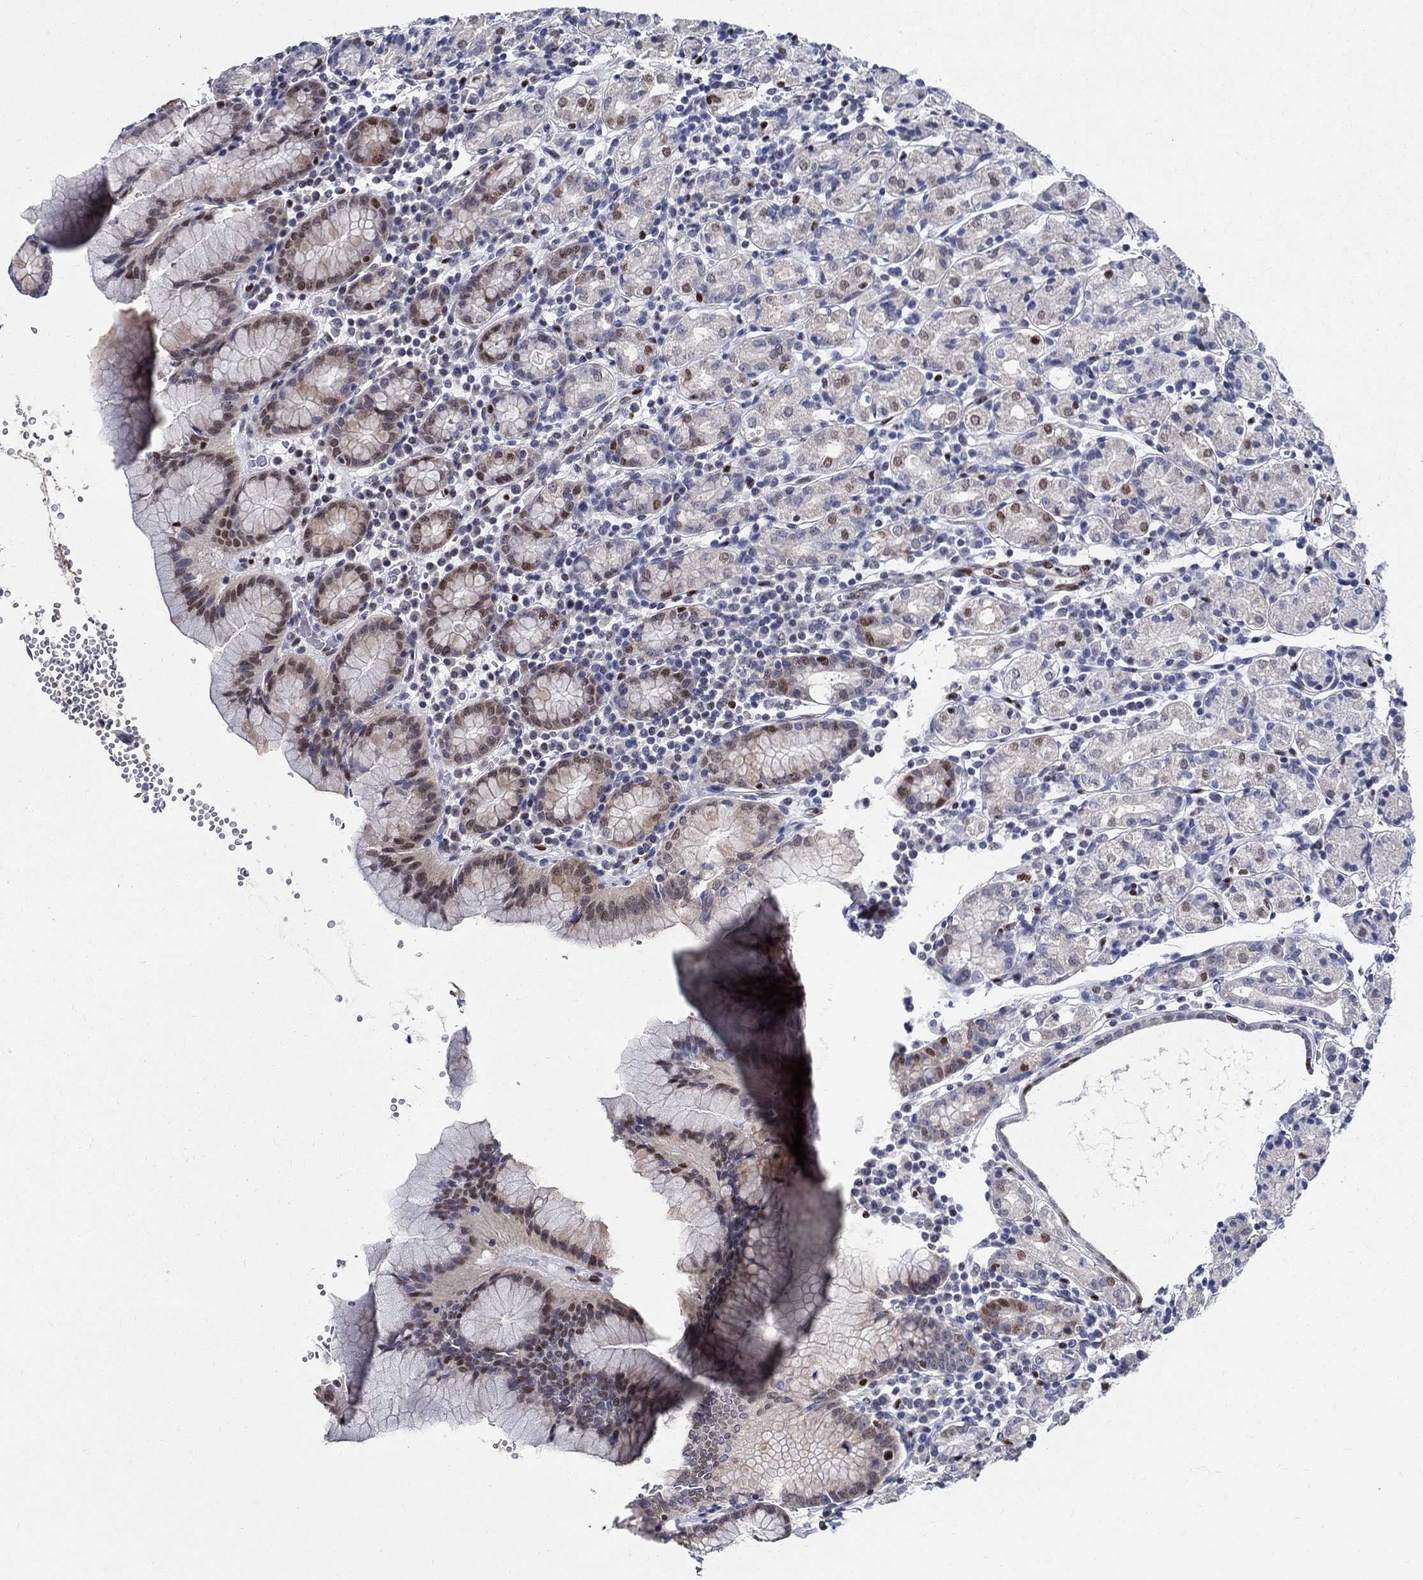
{"staining": {"intensity": "moderate", "quantity": "<25%", "location": "nuclear"}, "tissue": "stomach", "cell_type": "Glandular cells", "image_type": "normal", "snomed": [{"axis": "morphology", "description": "Normal tissue, NOS"}, {"axis": "topography", "description": "Stomach, upper"}, {"axis": "topography", "description": "Stomach"}], "caption": "Immunohistochemical staining of normal human stomach displays moderate nuclear protein expression in approximately <25% of glandular cells. Immunohistochemistry stains the protein of interest in brown and the nuclei are stained blue.", "gene": "FBXO16", "patient": {"sex": "male", "age": 62}}